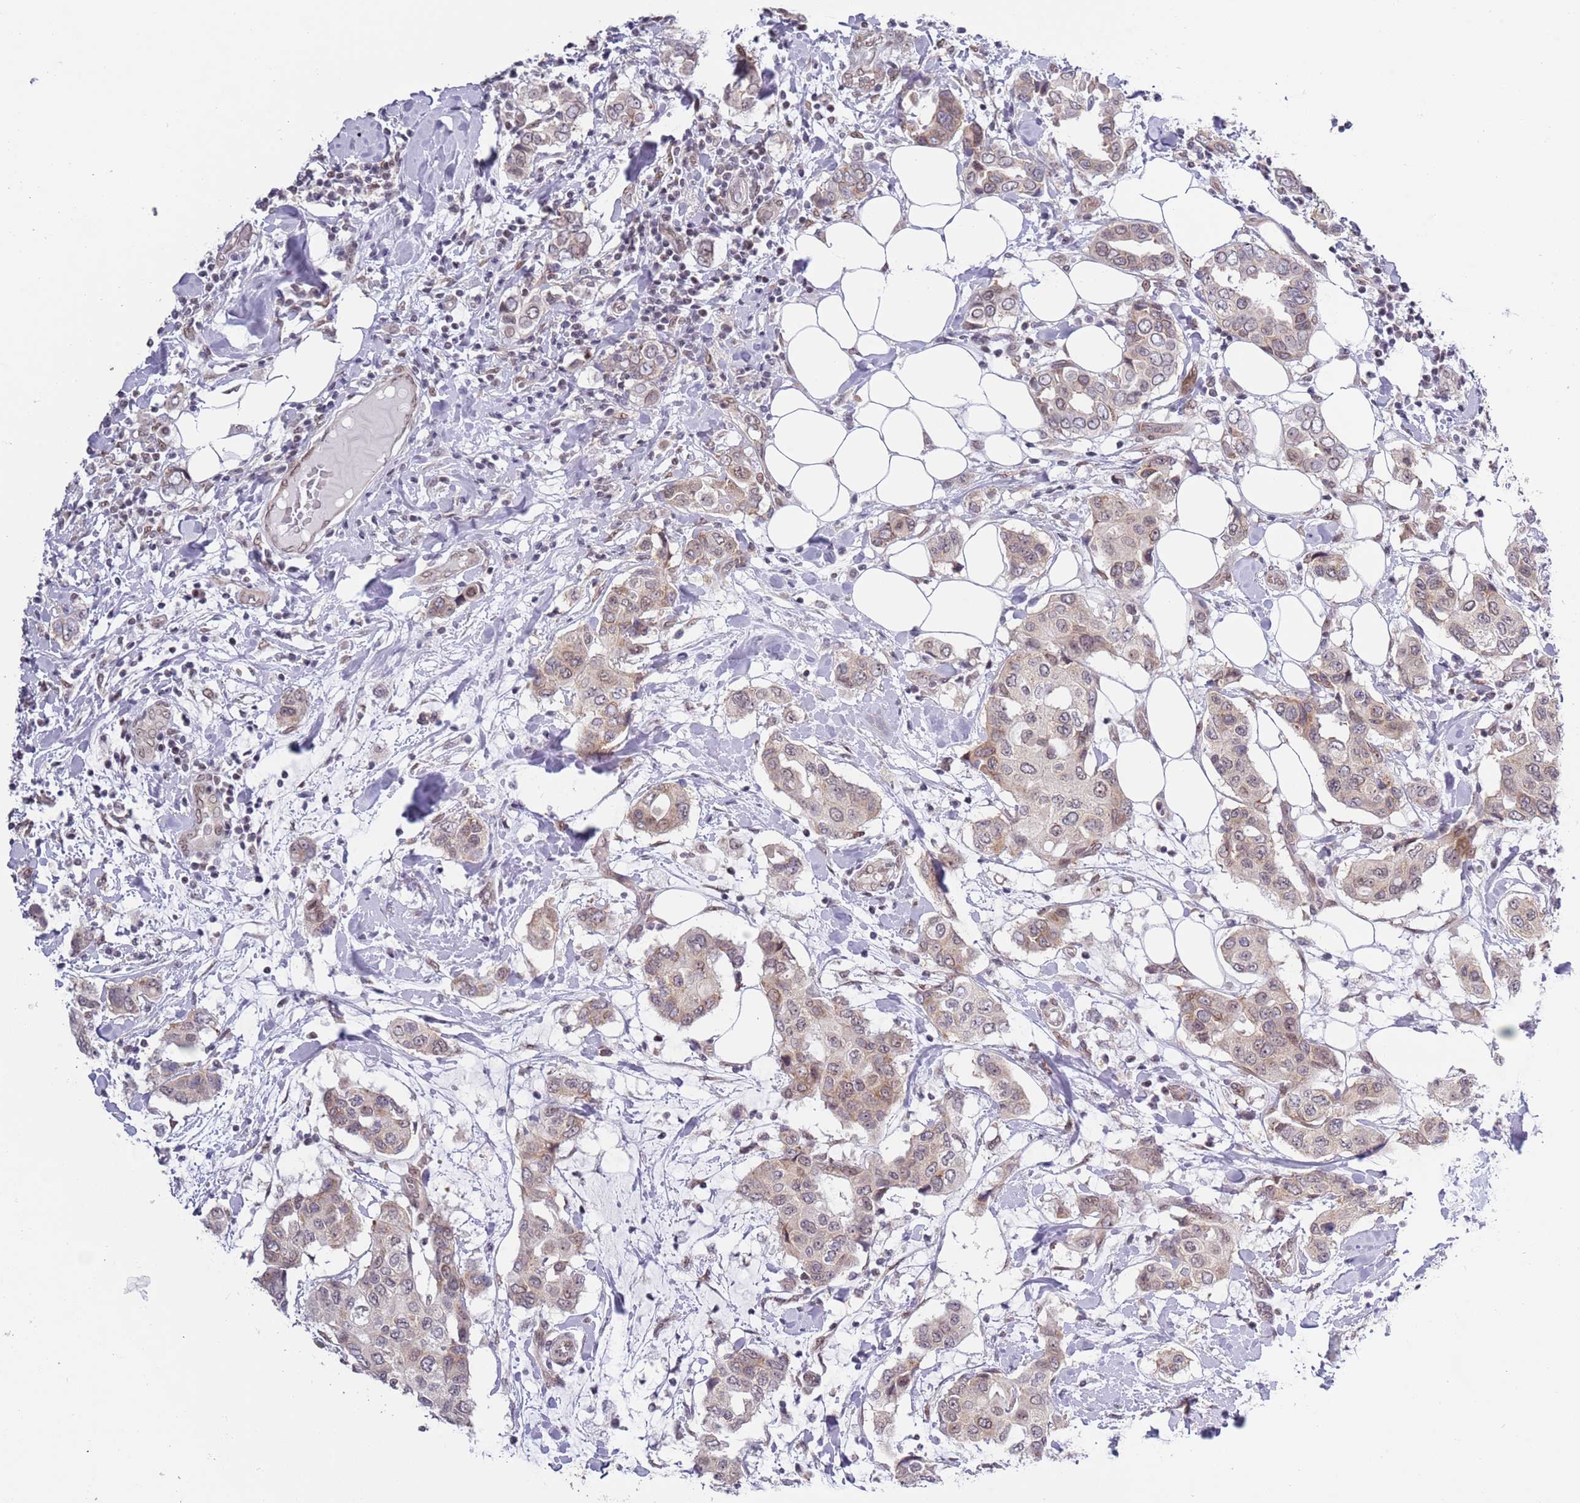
{"staining": {"intensity": "weak", "quantity": "25%-75%", "location": "cytoplasmic/membranous,nuclear"}, "tissue": "breast cancer", "cell_type": "Tumor cells", "image_type": "cancer", "snomed": [{"axis": "morphology", "description": "Lobular carcinoma"}, {"axis": "topography", "description": "Breast"}], "caption": "Weak cytoplasmic/membranous and nuclear expression is present in approximately 25%-75% of tumor cells in lobular carcinoma (breast). The staining was performed using DAB (3,3'-diaminobenzidine), with brown indicating positive protein expression. Nuclei are stained blue with hematoxylin.", "gene": "SLC25A32", "patient": {"sex": "female", "age": 51}}